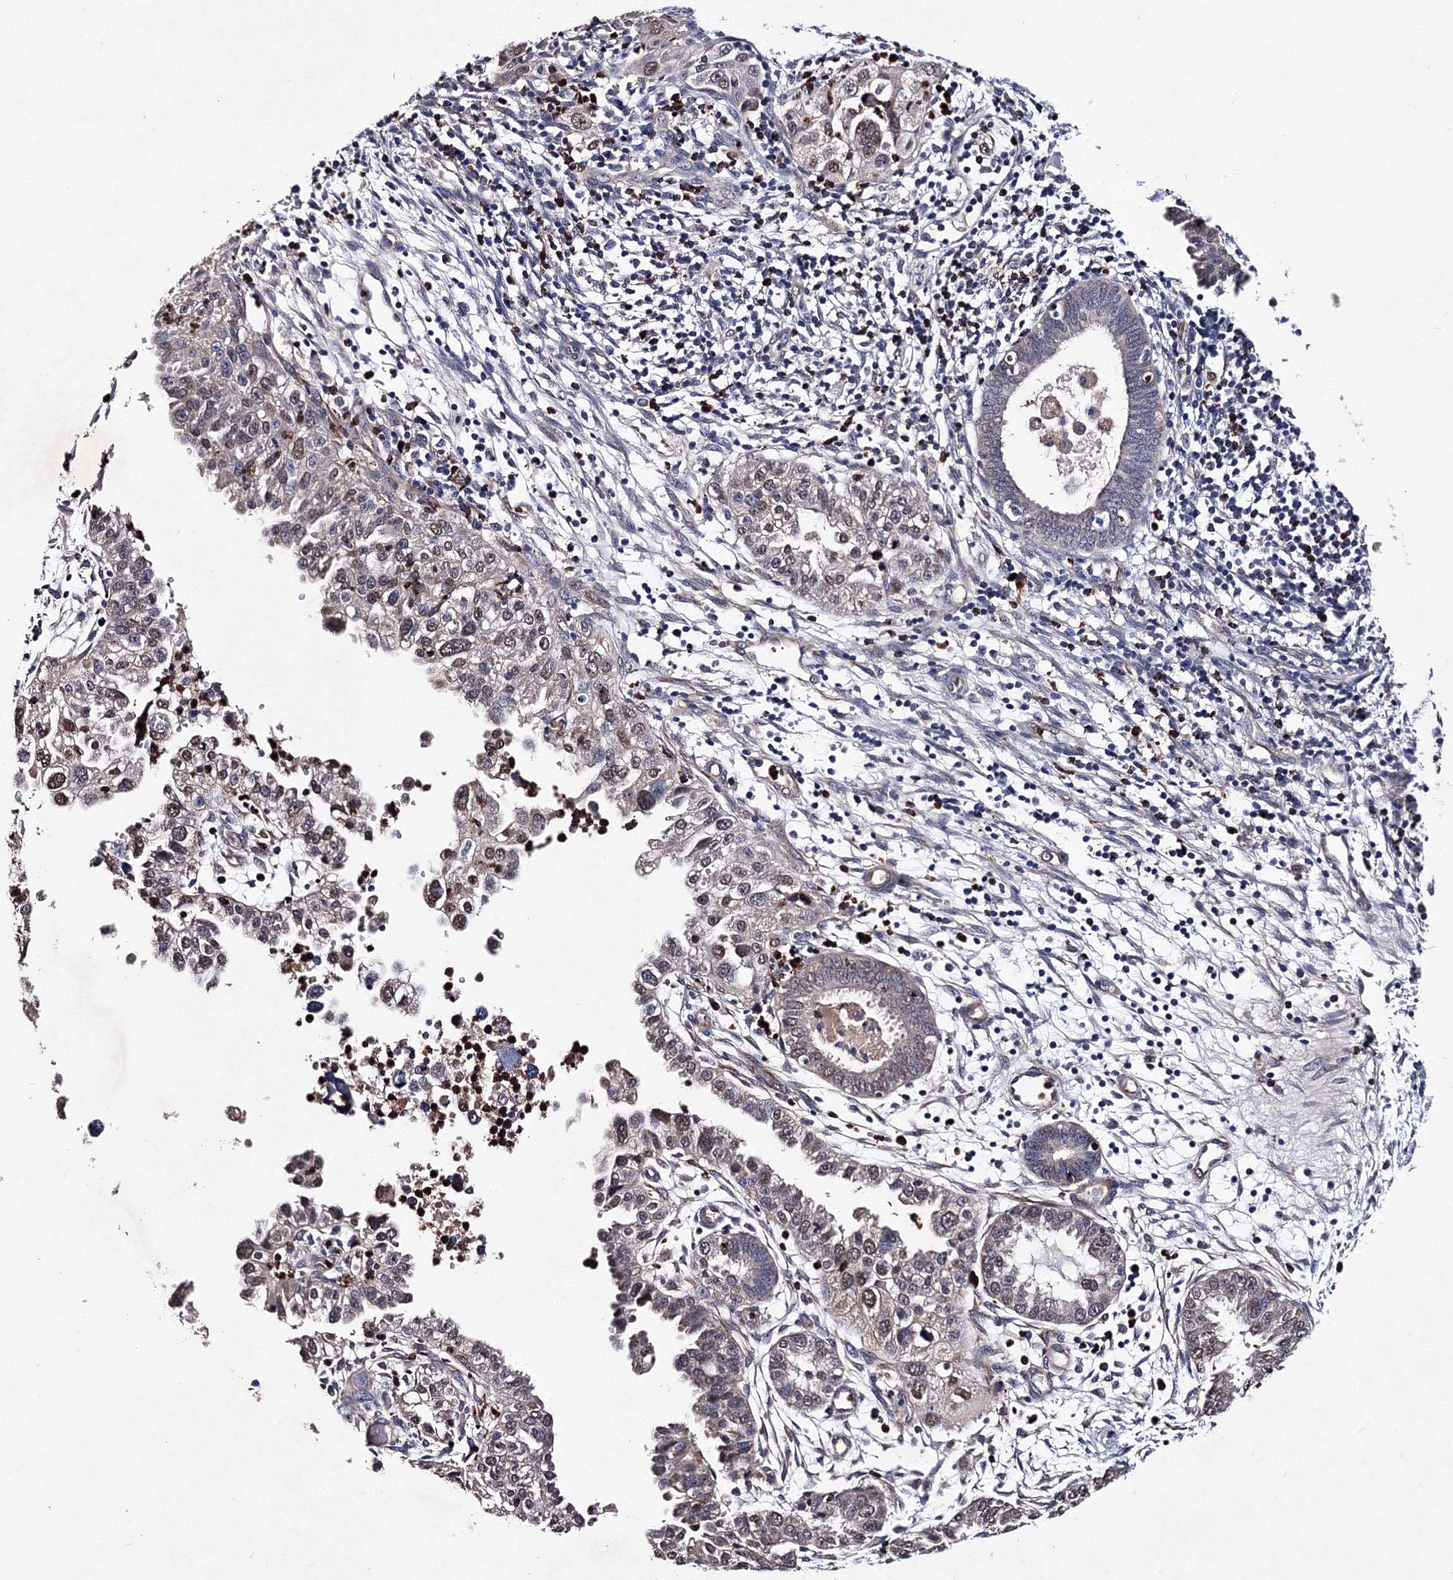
{"staining": {"intensity": "negative", "quantity": "none", "location": "none"}, "tissue": "endometrial cancer", "cell_type": "Tumor cells", "image_type": "cancer", "snomed": [{"axis": "morphology", "description": "Adenocarcinoma, NOS"}, {"axis": "topography", "description": "Endometrium"}], "caption": "IHC histopathology image of neoplastic tissue: human adenocarcinoma (endometrial) stained with DAB exhibits no significant protein expression in tumor cells.", "gene": "PHYKPL", "patient": {"sex": "female", "age": 85}}